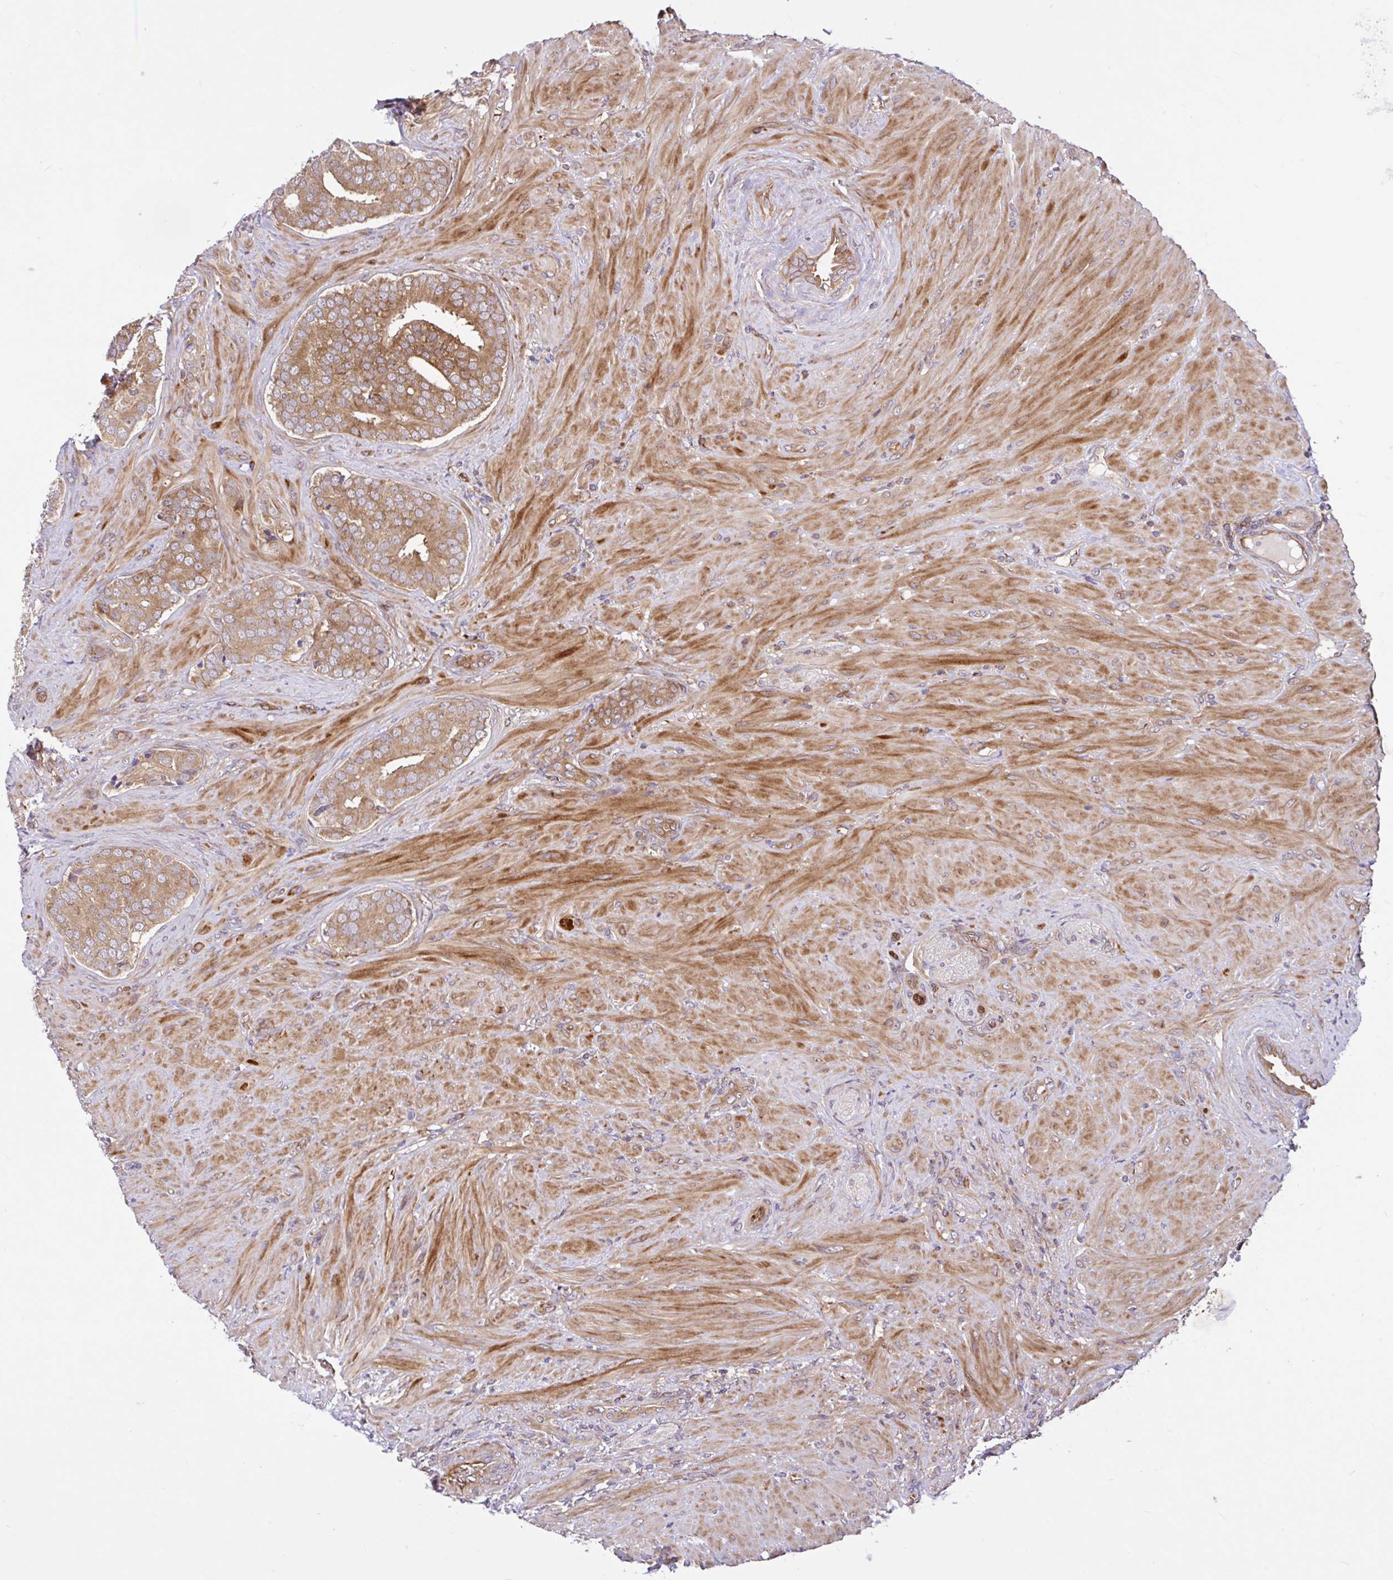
{"staining": {"intensity": "moderate", "quantity": ">75%", "location": "cytoplasmic/membranous"}, "tissue": "prostate cancer", "cell_type": "Tumor cells", "image_type": "cancer", "snomed": [{"axis": "morphology", "description": "Adenocarcinoma, High grade"}, {"axis": "topography", "description": "Prostate"}], "caption": "This is an image of immunohistochemistry (IHC) staining of prostate cancer (adenocarcinoma (high-grade)), which shows moderate positivity in the cytoplasmic/membranous of tumor cells.", "gene": "NTPCR", "patient": {"sex": "male", "age": 62}}